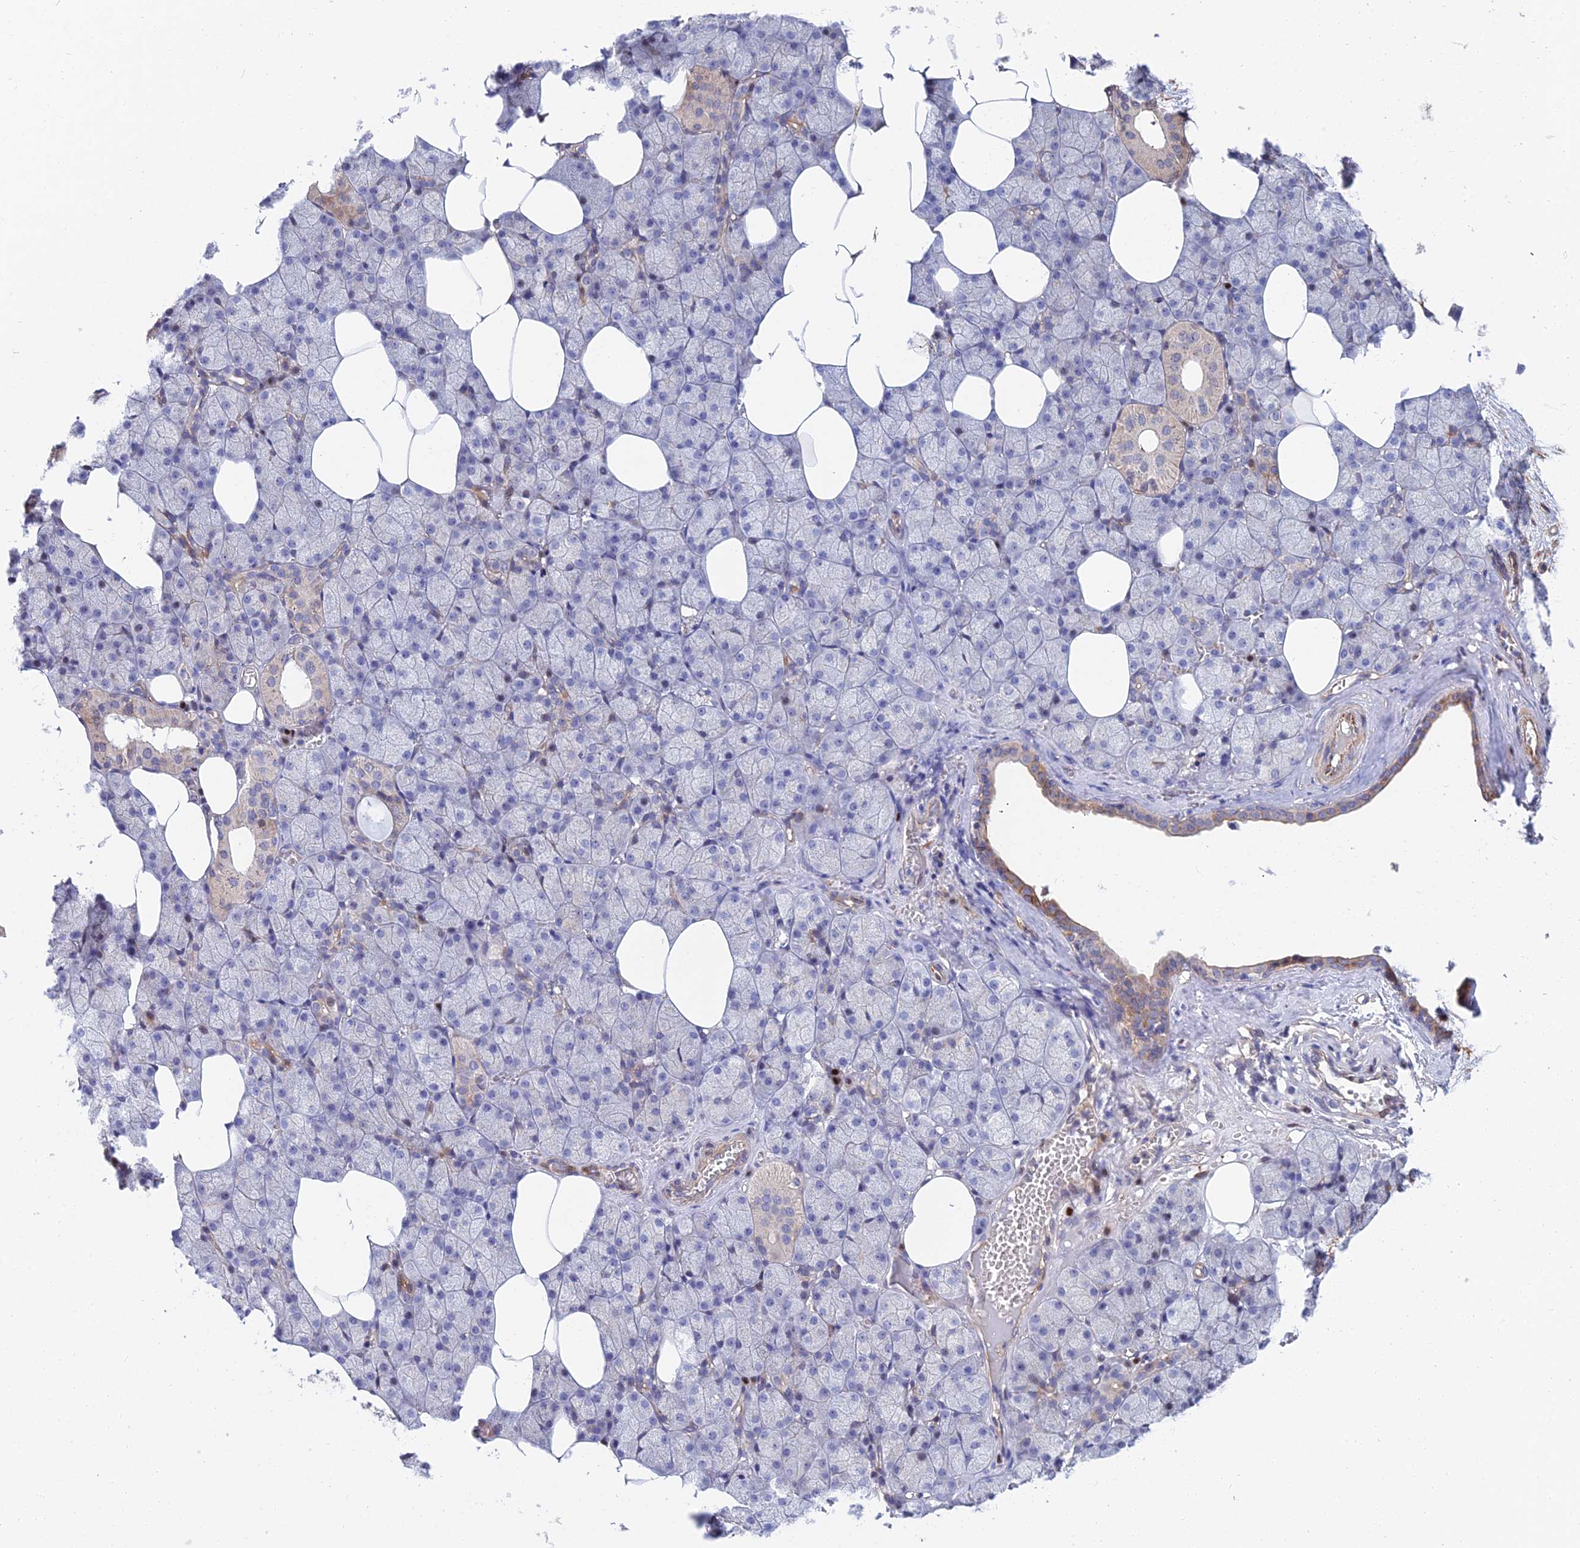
{"staining": {"intensity": "moderate", "quantity": "<25%", "location": "cytoplasmic/membranous,nuclear"}, "tissue": "salivary gland", "cell_type": "Glandular cells", "image_type": "normal", "snomed": [{"axis": "morphology", "description": "Normal tissue, NOS"}, {"axis": "topography", "description": "Salivary gland"}], "caption": "DAB immunohistochemical staining of normal salivary gland displays moderate cytoplasmic/membranous,nuclear protein expression in approximately <25% of glandular cells.", "gene": "TRIM43B", "patient": {"sex": "male", "age": 62}}